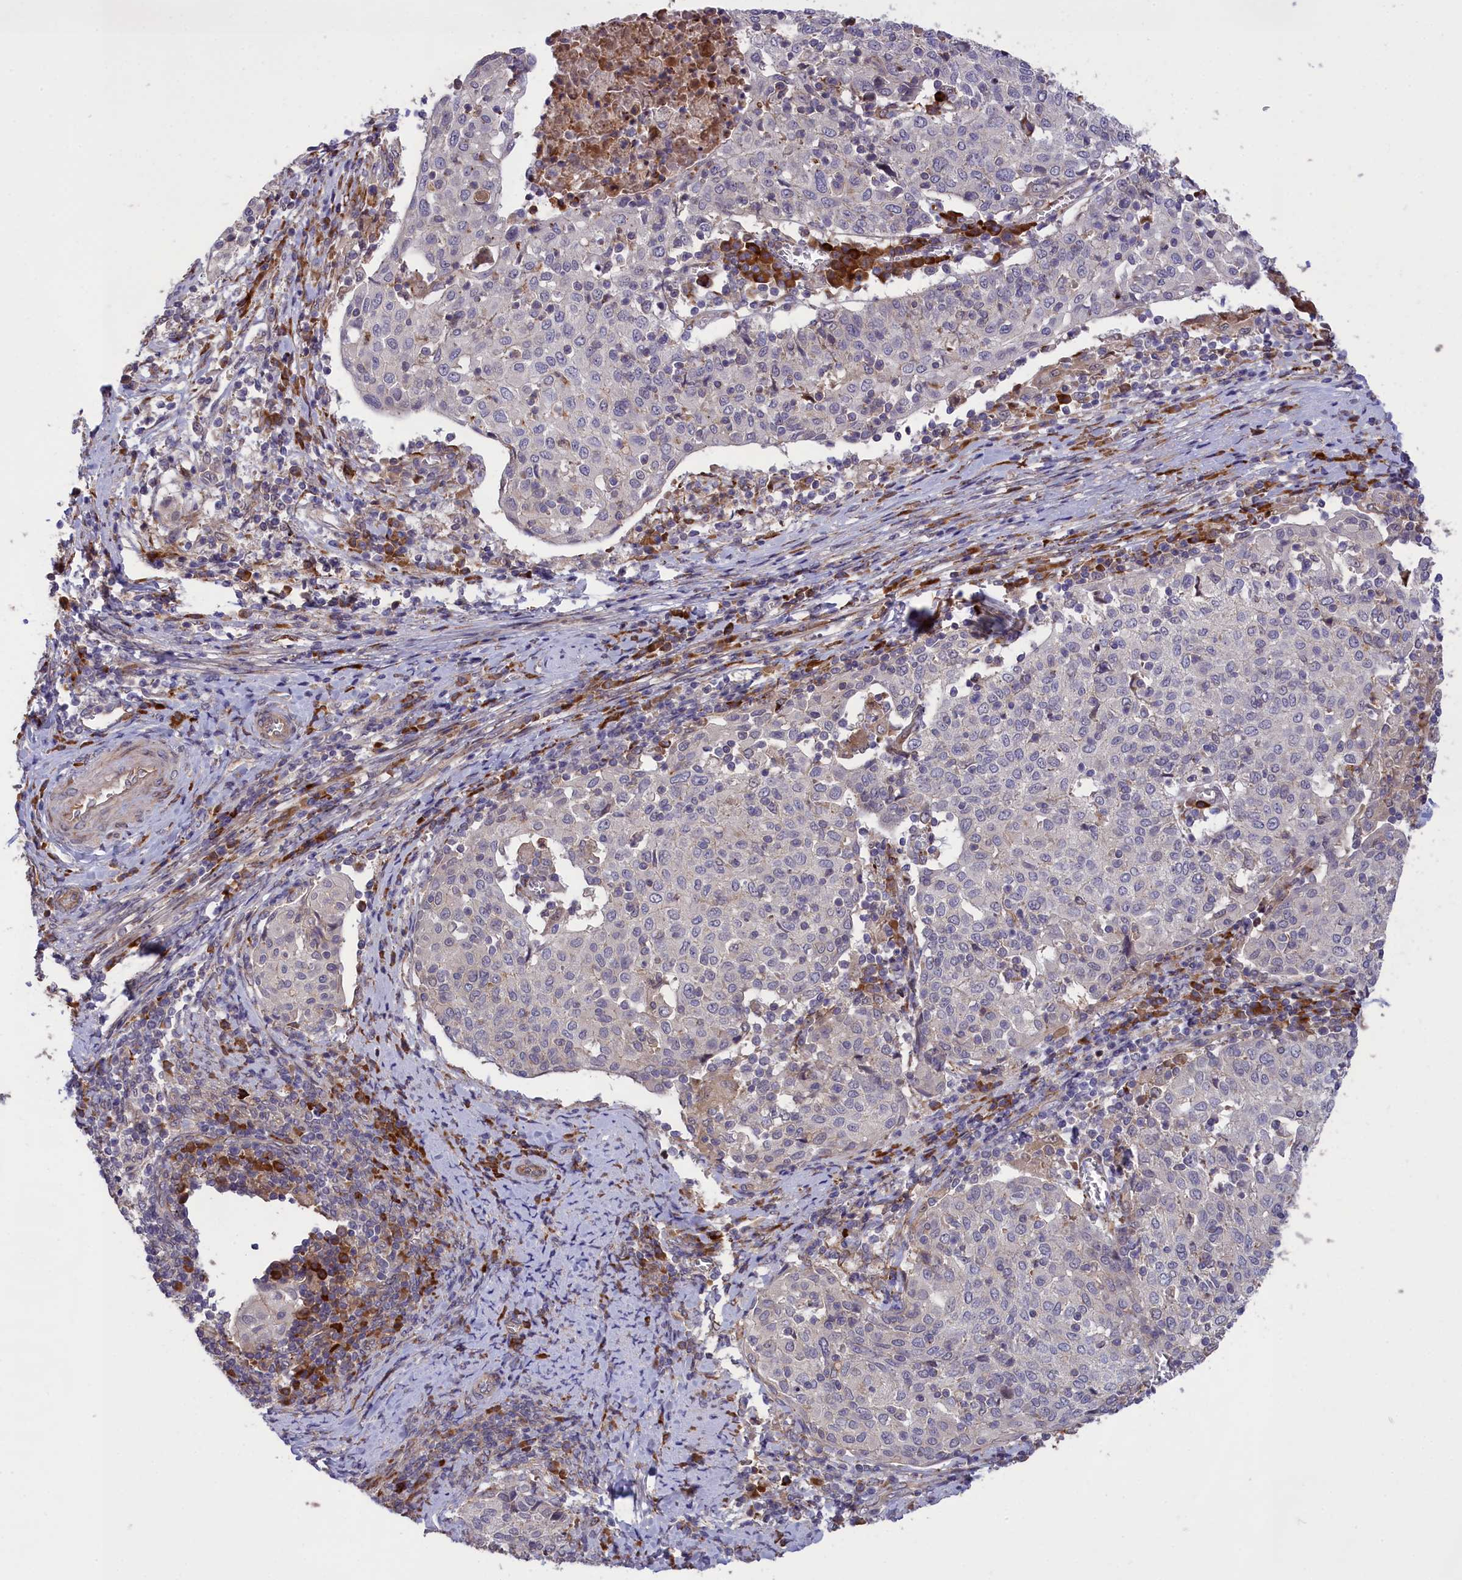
{"staining": {"intensity": "negative", "quantity": "none", "location": "none"}, "tissue": "cervical cancer", "cell_type": "Tumor cells", "image_type": "cancer", "snomed": [{"axis": "morphology", "description": "Squamous cell carcinoma, NOS"}, {"axis": "topography", "description": "Cervix"}], "caption": "Squamous cell carcinoma (cervical) stained for a protein using immunohistochemistry (IHC) reveals no staining tumor cells.", "gene": "DDX60L", "patient": {"sex": "female", "age": 52}}